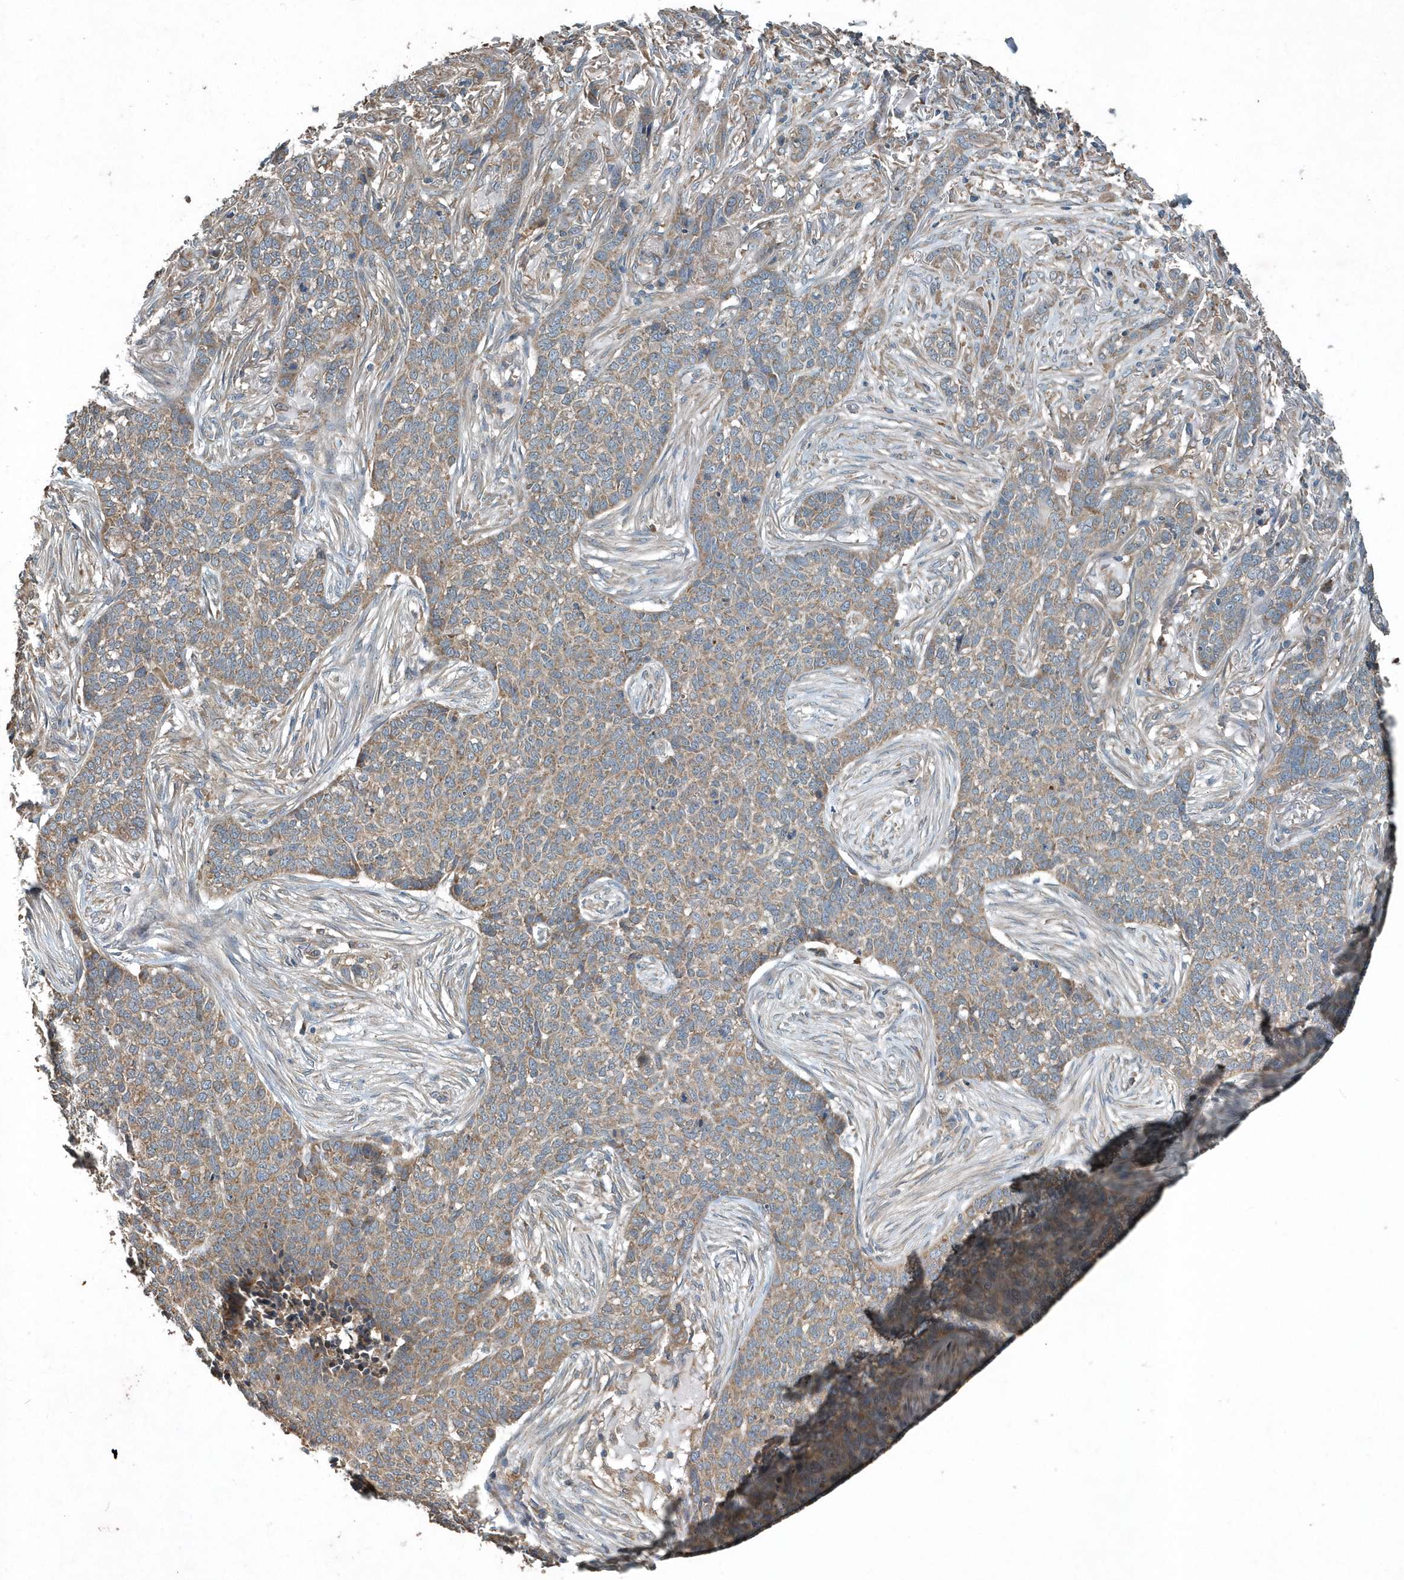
{"staining": {"intensity": "weak", "quantity": ">75%", "location": "cytoplasmic/membranous"}, "tissue": "skin cancer", "cell_type": "Tumor cells", "image_type": "cancer", "snomed": [{"axis": "morphology", "description": "Basal cell carcinoma"}, {"axis": "topography", "description": "Skin"}], "caption": "Weak cytoplasmic/membranous staining for a protein is appreciated in approximately >75% of tumor cells of skin cancer using IHC.", "gene": "SCFD2", "patient": {"sex": "male", "age": 85}}